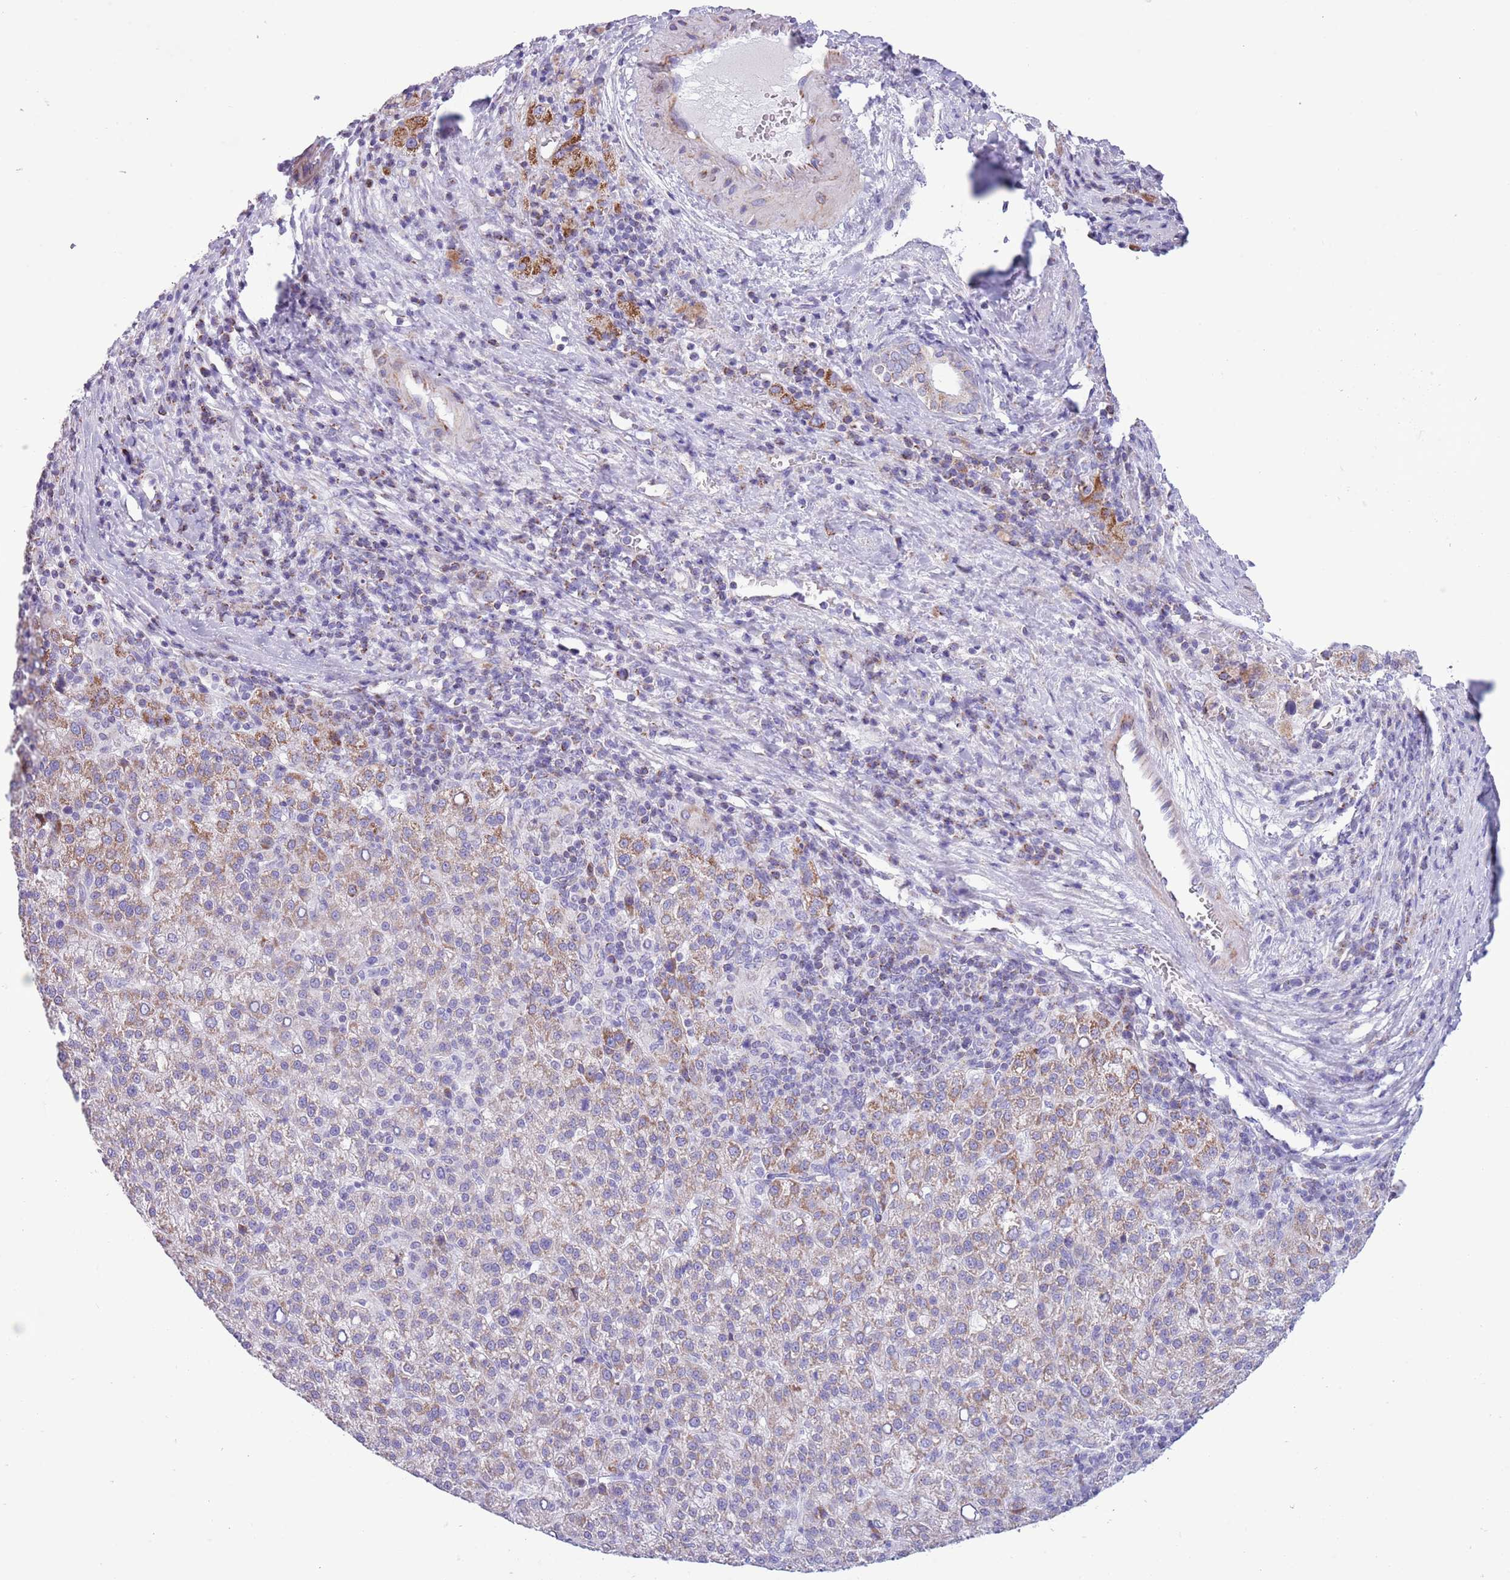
{"staining": {"intensity": "weak", "quantity": "25%-75%", "location": "cytoplasmic/membranous"}, "tissue": "liver cancer", "cell_type": "Tumor cells", "image_type": "cancer", "snomed": [{"axis": "morphology", "description": "Carcinoma, Hepatocellular, NOS"}, {"axis": "topography", "description": "Liver"}], "caption": "Immunohistochemical staining of liver cancer (hepatocellular carcinoma) shows low levels of weak cytoplasmic/membranous protein positivity in about 25%-75% of tumor cells. The protein is stained brown, and the nuclei are stained in blue (DAB IHC with brightfield microscopy, high magnification).", "gene": "MOCOS", "patient": {"sex": "female", "age": 58}}